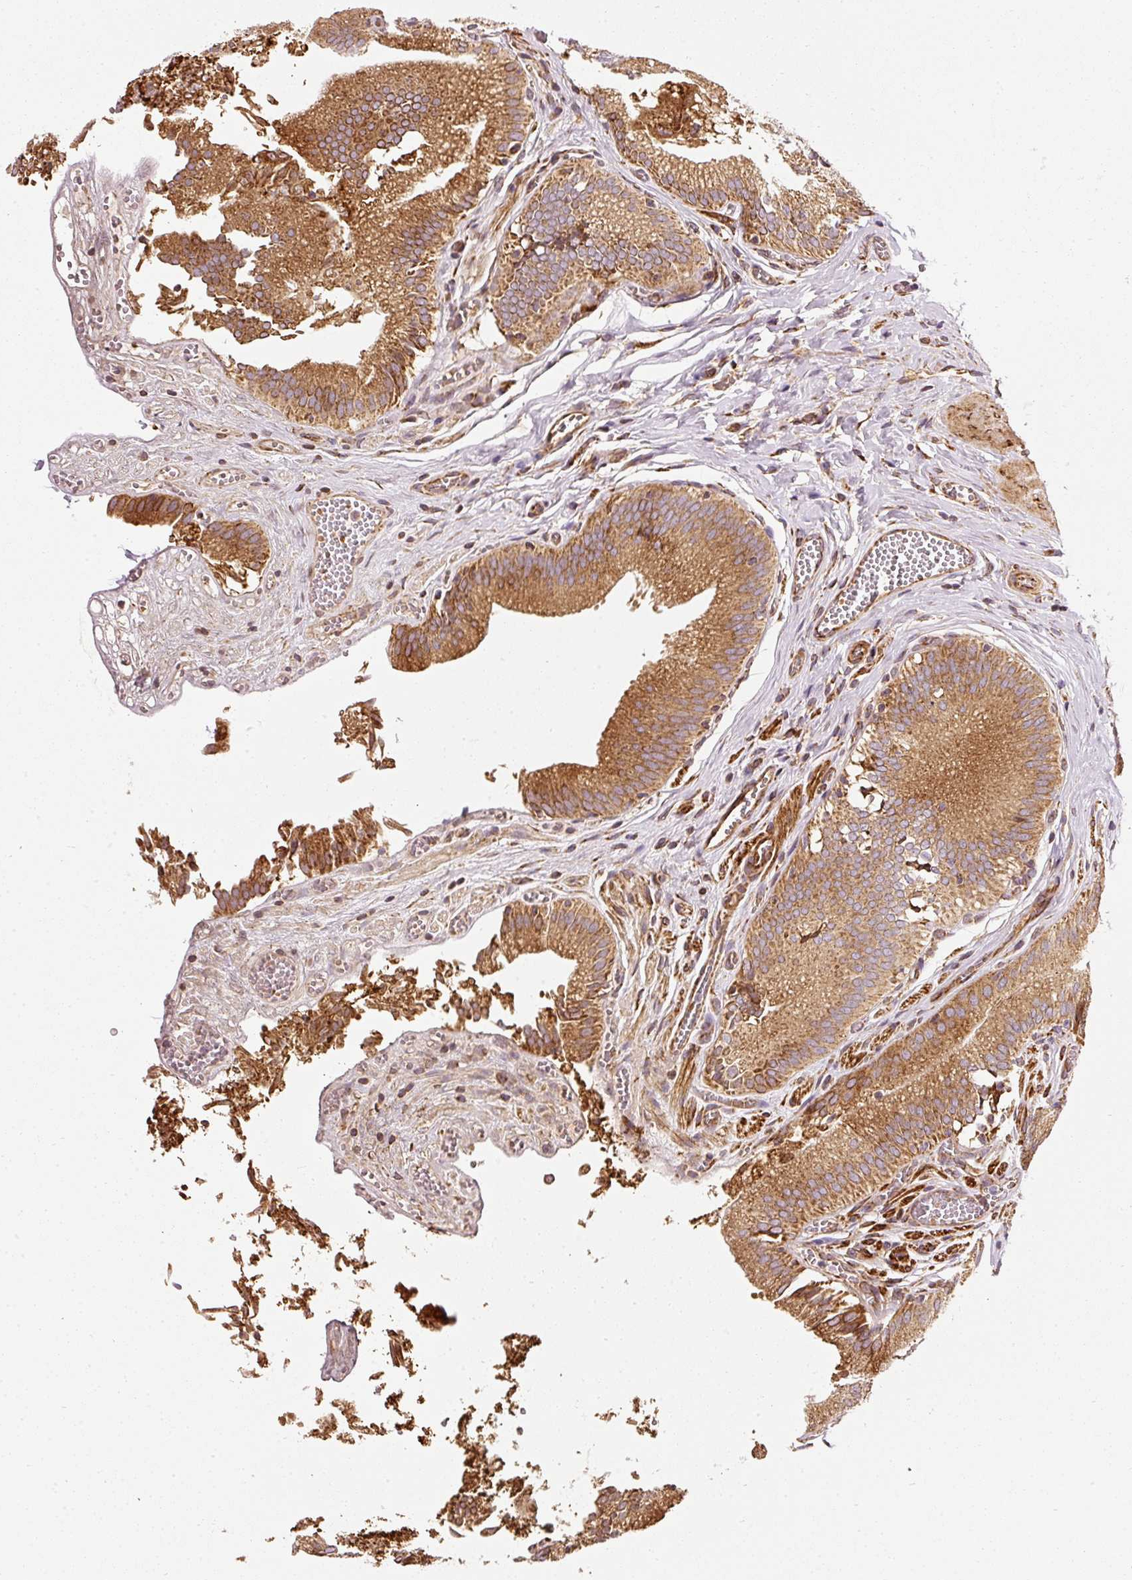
{"staining": {"intensity": "strong", "quantity": ">75%", "location": "cytoplasmic/membranous"}, "tissue": "gallbladder", "cell_type": "Glandular cells", "image_type": "normal", "snomed": [{"axis": "morphology", "description": "Normal tissue, NOS"}, {"axis": "topography", "description": "Gallbladder"}, {"axis": "topography", "description": "Peripheral nerve tissue"}], "caption": "Immunohistochemistry (DAB (3,3'-diaminobenzidine)) staining of normal gallbladder shows strong cytoplasmic/membranous protein staining in approximately >75% of glandular cells. Immunohistochemistry (ihc) stains the protein in brown and the nuclei are stained blue.", "gene": "ISCU", "patient": {"sex": "male", "age": 17}}